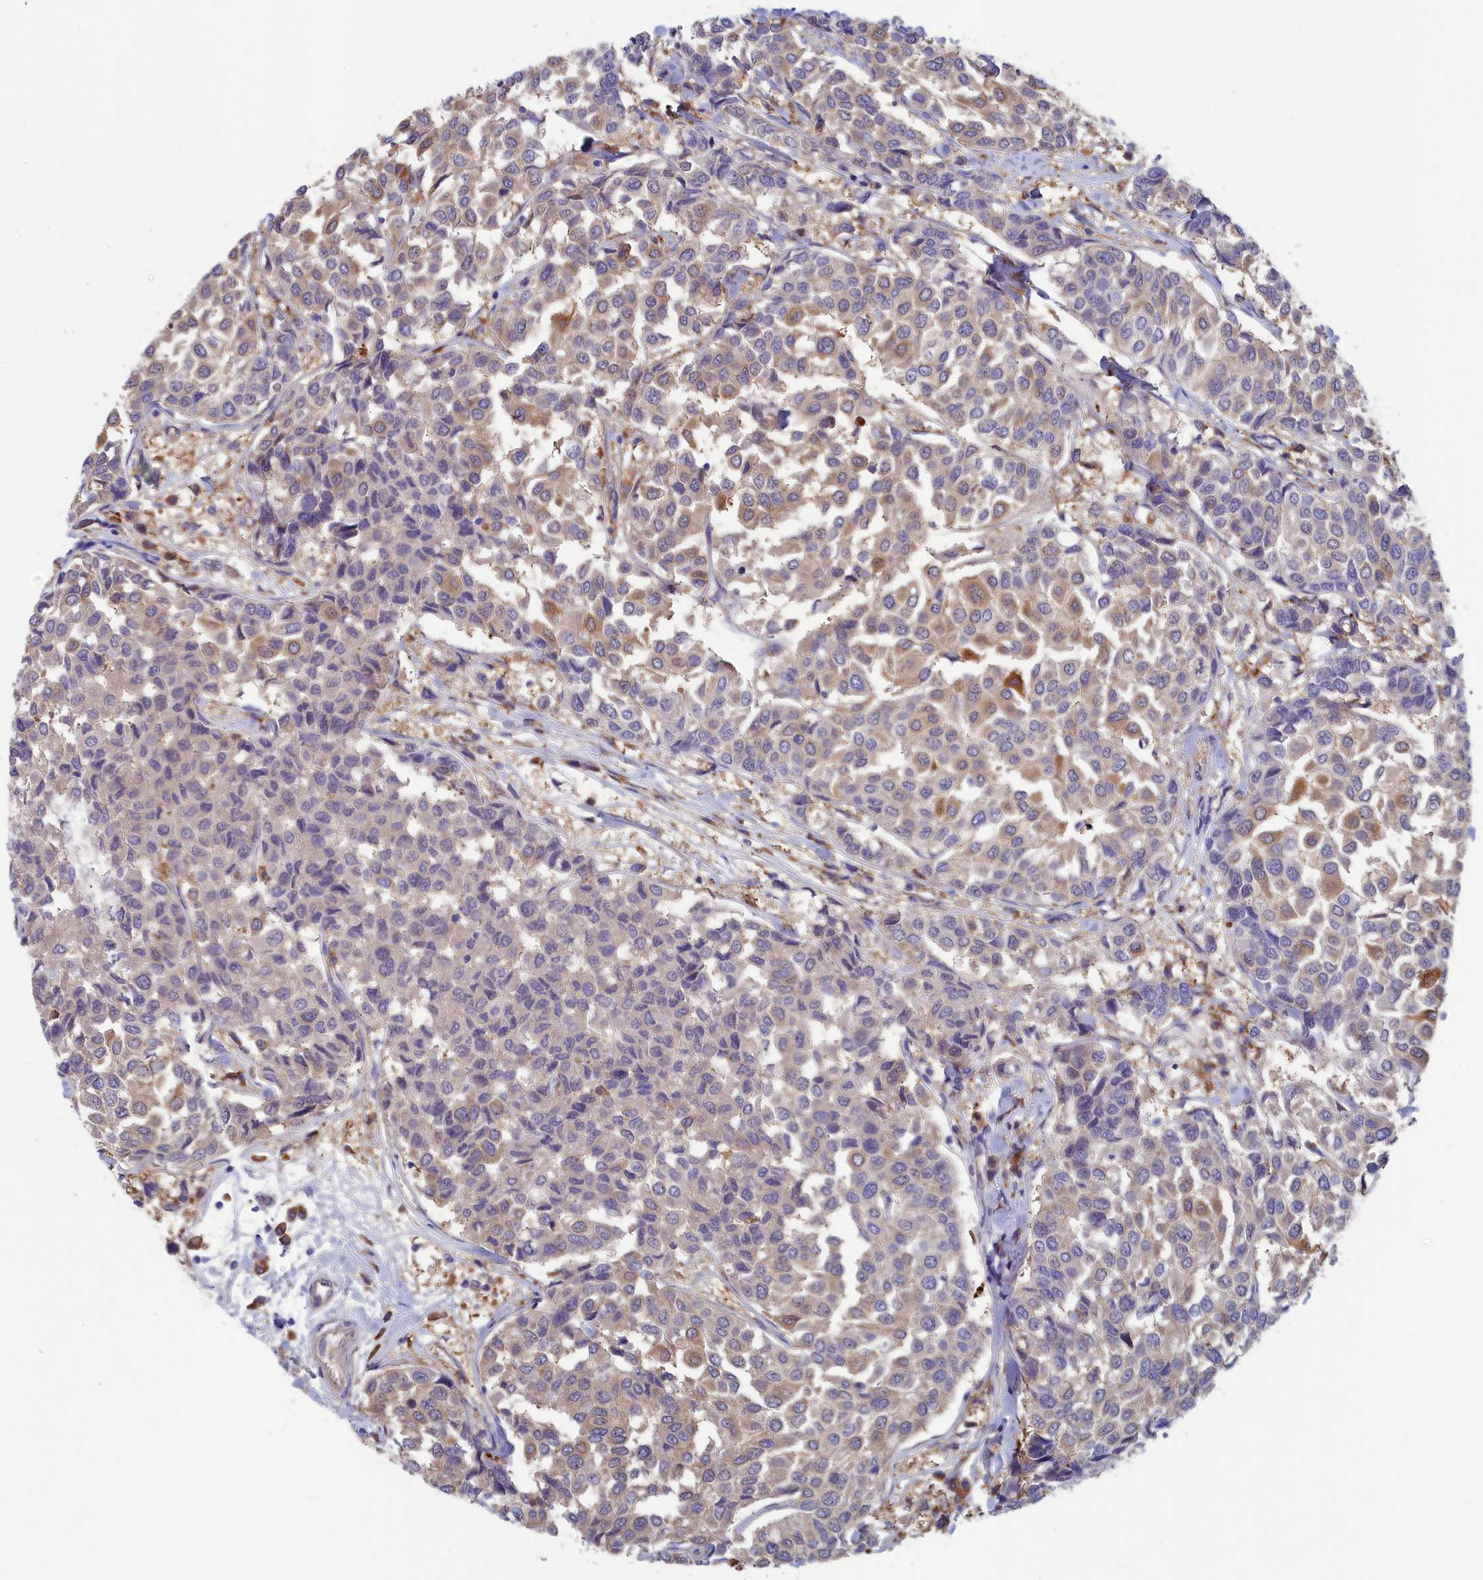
{"staining": {"intensity": "moderate", "quantity": "<25%", "location": "cytoplasmic/membranous"}, "tissue": "breast cancer", "cell_type": "Tumor cells", "image_type": "cancer", "snomed": [{"axis": "morphology", "description": "Duct carcinoma"}, {"axis": "topography", "description": "Breast"}], "caption": "DAB (3,3'-diaminobenzidine) immunohistochemical staining of human breast cancer (intraductal carcinoma) demonstrates moderate cytoplasmic/membranous protein expression in about <25% of tumor cells. The protein is shown in brown color, while the nuclei are stained blue.", "gene": "SYNDIG1L", "patient": {"sex": "female", "age": 55}}